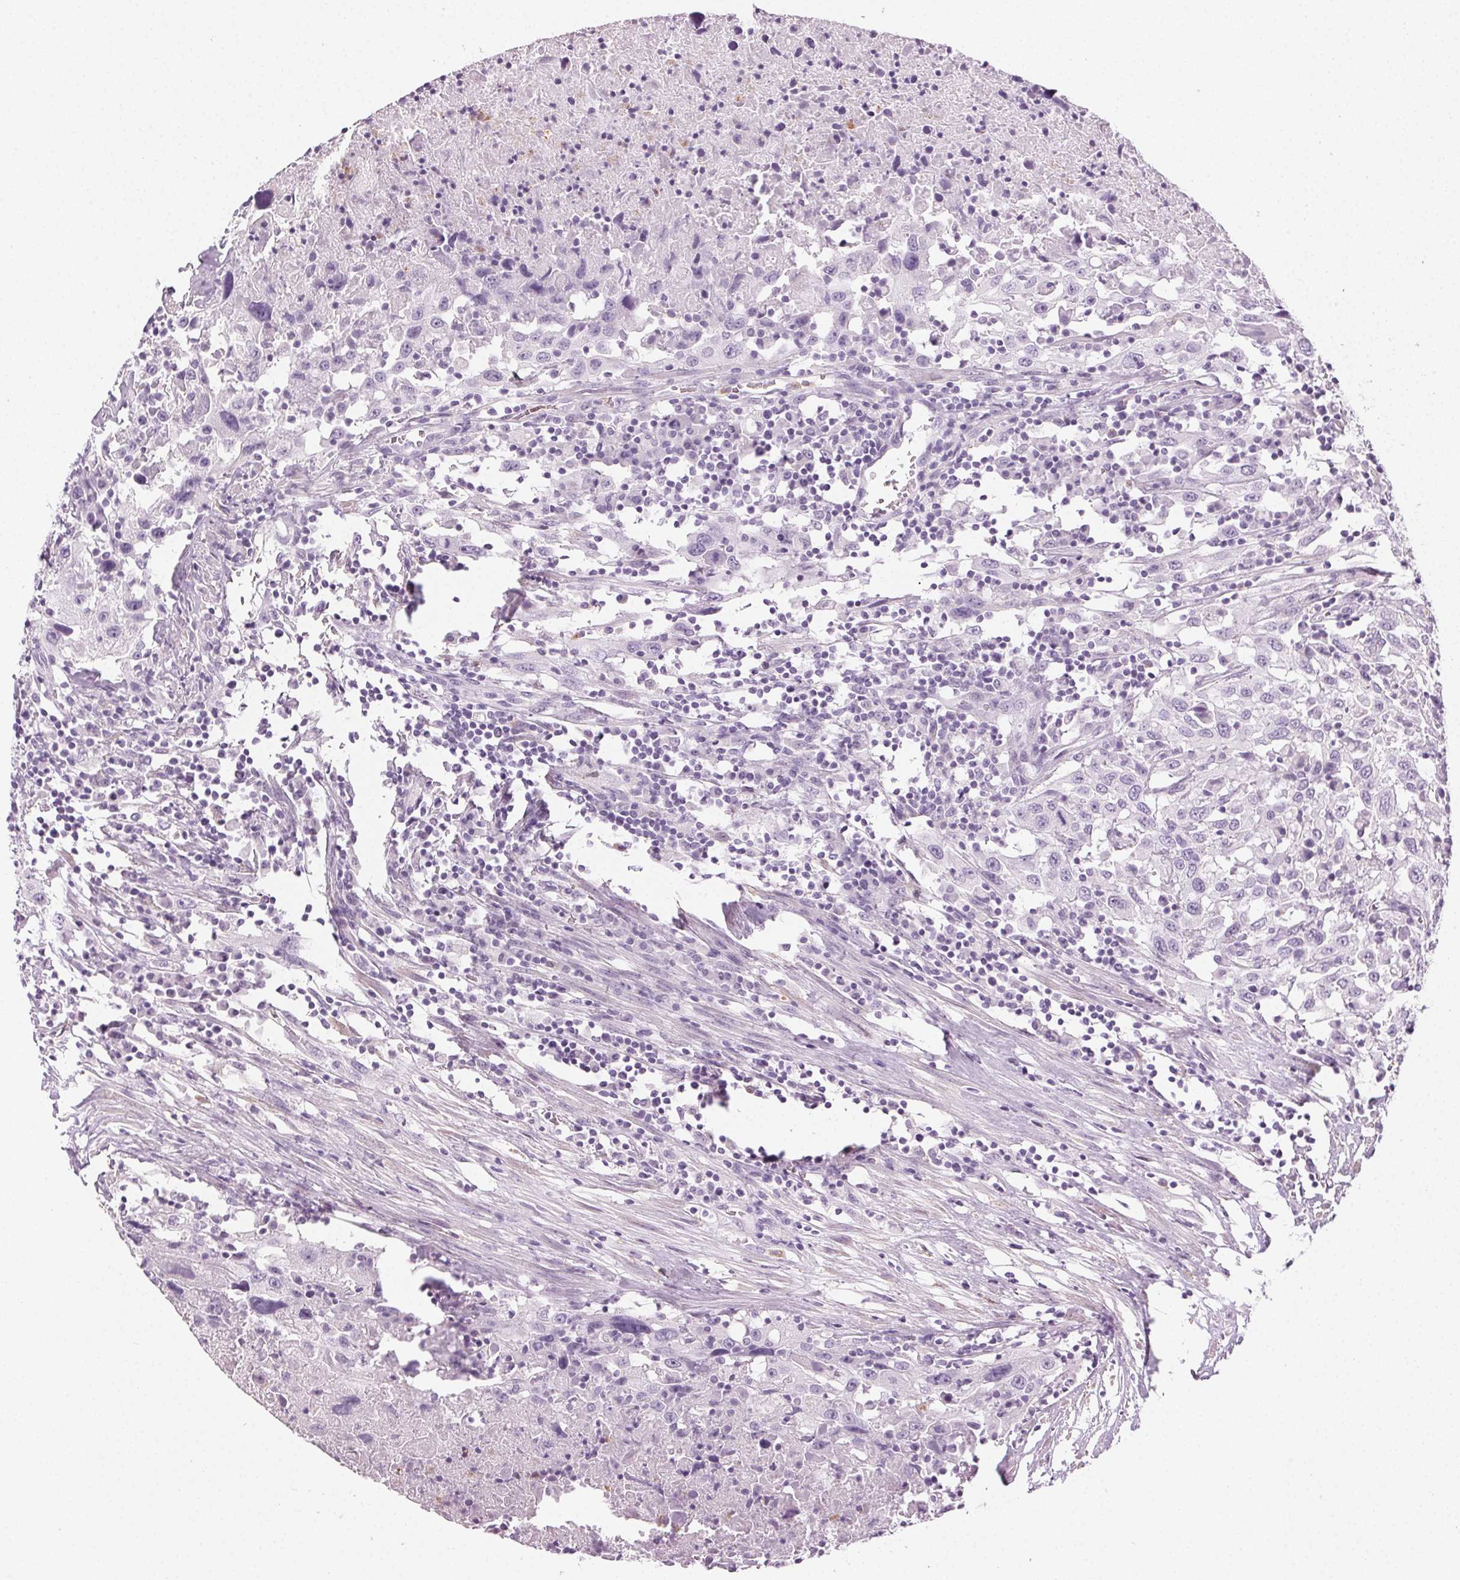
{"staining": {"intensity": "negative", "quantity": "none", "location": "none"}, "tissue": "urothelial cancer", "cell_type": "Tumor cells", "image_type": "cancer", "snomed": [{"axis": "morphology", "description": "Urothelial carcinoma, High grade"}, {"axis": "topography", "description": "Urinary bladder"}], "caption": "Tumor cells are negative for protein expression in human high-grade urothelial carcinoma.", "gene": "MPO", "patient": {"sex": "male", "age": 61}}